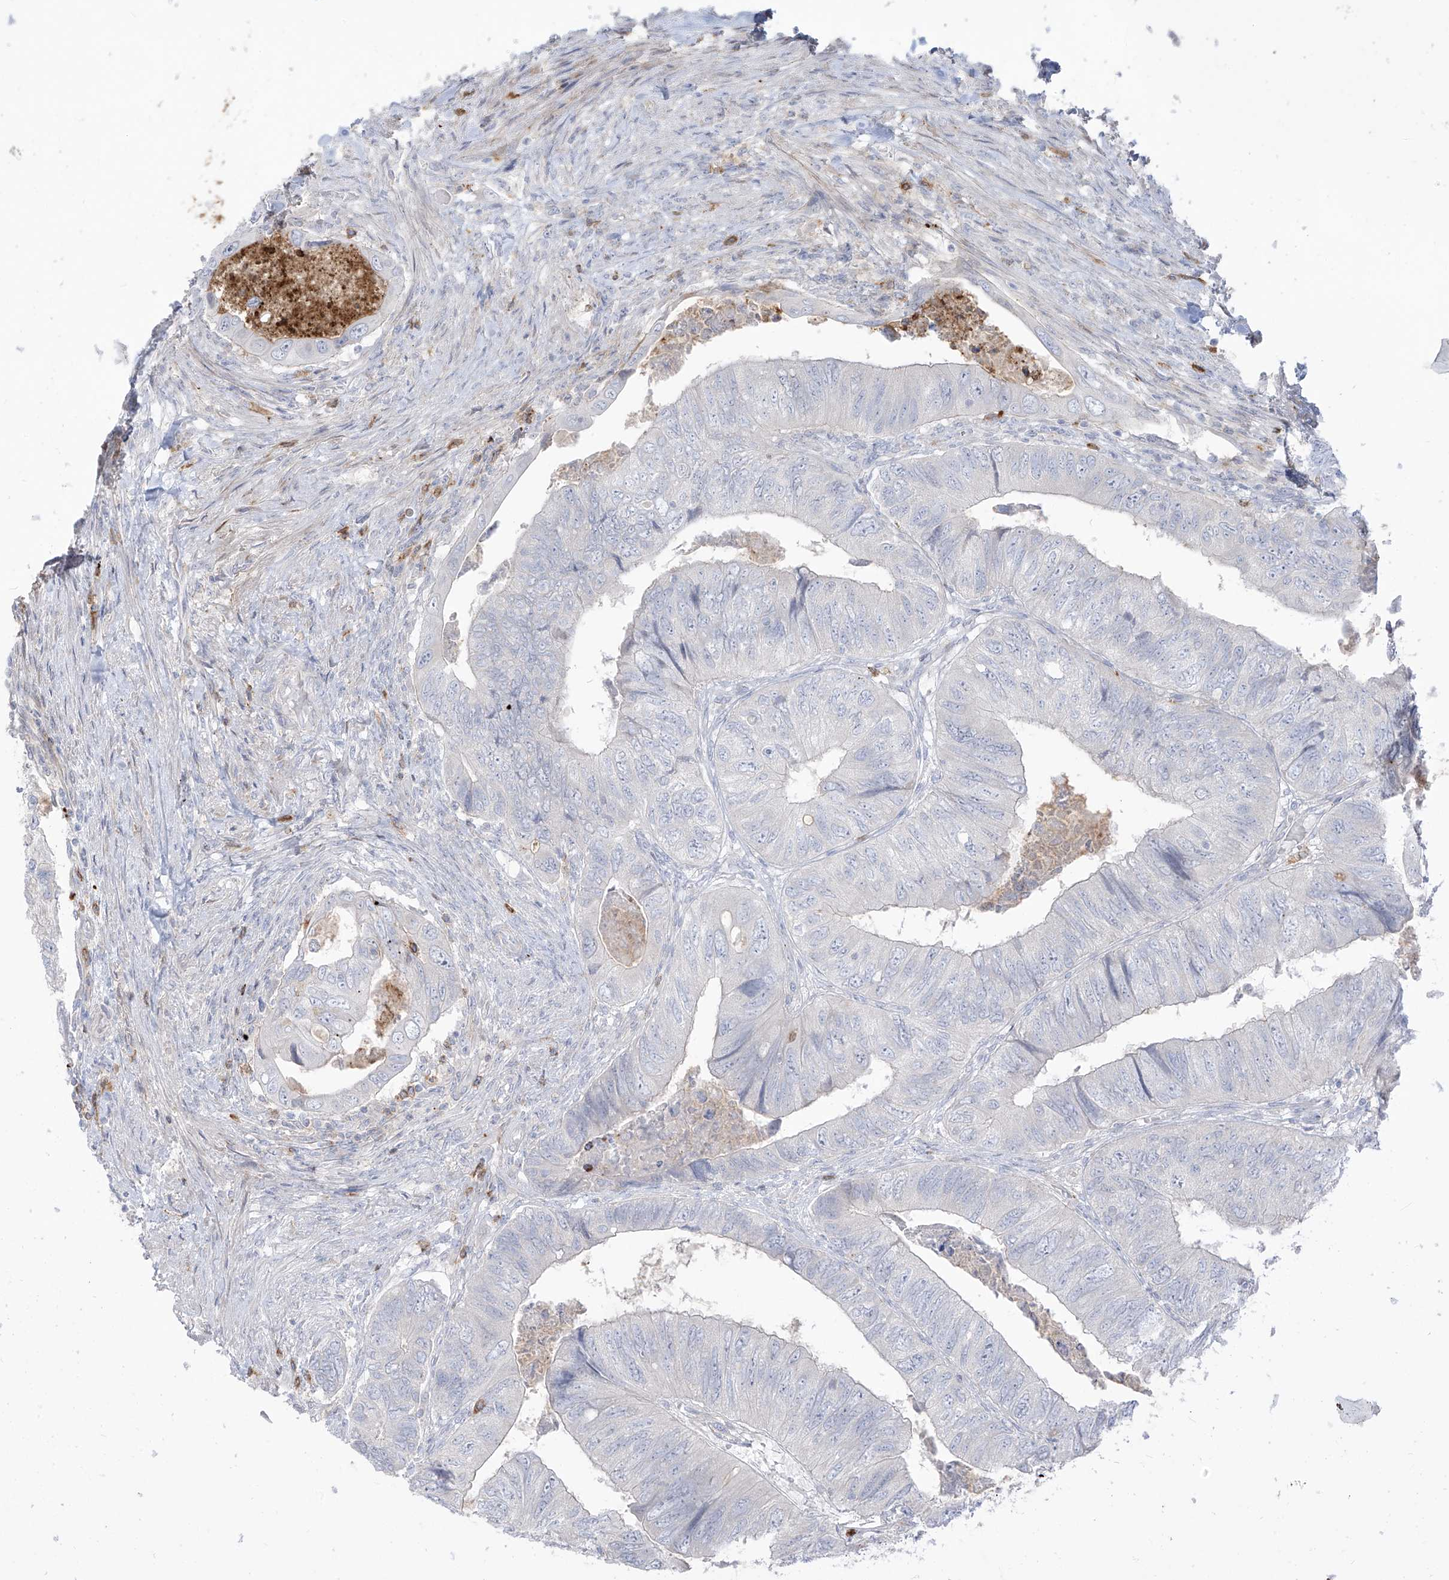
{"staining": {"intensity": "negative", "quantity": "none", "location": "none"}, "tissue": "colorectal cancer", "cell_type": "Tumor cells", "image_type": "cancer", "snomed": [{"axis": "morphology", "description": "Adenocarcinoma, NOS"}, {"axis": "topography", "description": "Rectum"}], "caption": "Immunohistochemistry of adenocarcinoma (colorectal) exhibits no expression in tumor cells. The staining was performed using DAB (3,3'-diaminobenzidine) to visualize the protein expression in brown, while the nuclei were stained in blue with hematoxylin (Magnification: 20x).", "gene": "NOTO", "patient": {"sex": "male", "age": 63}}